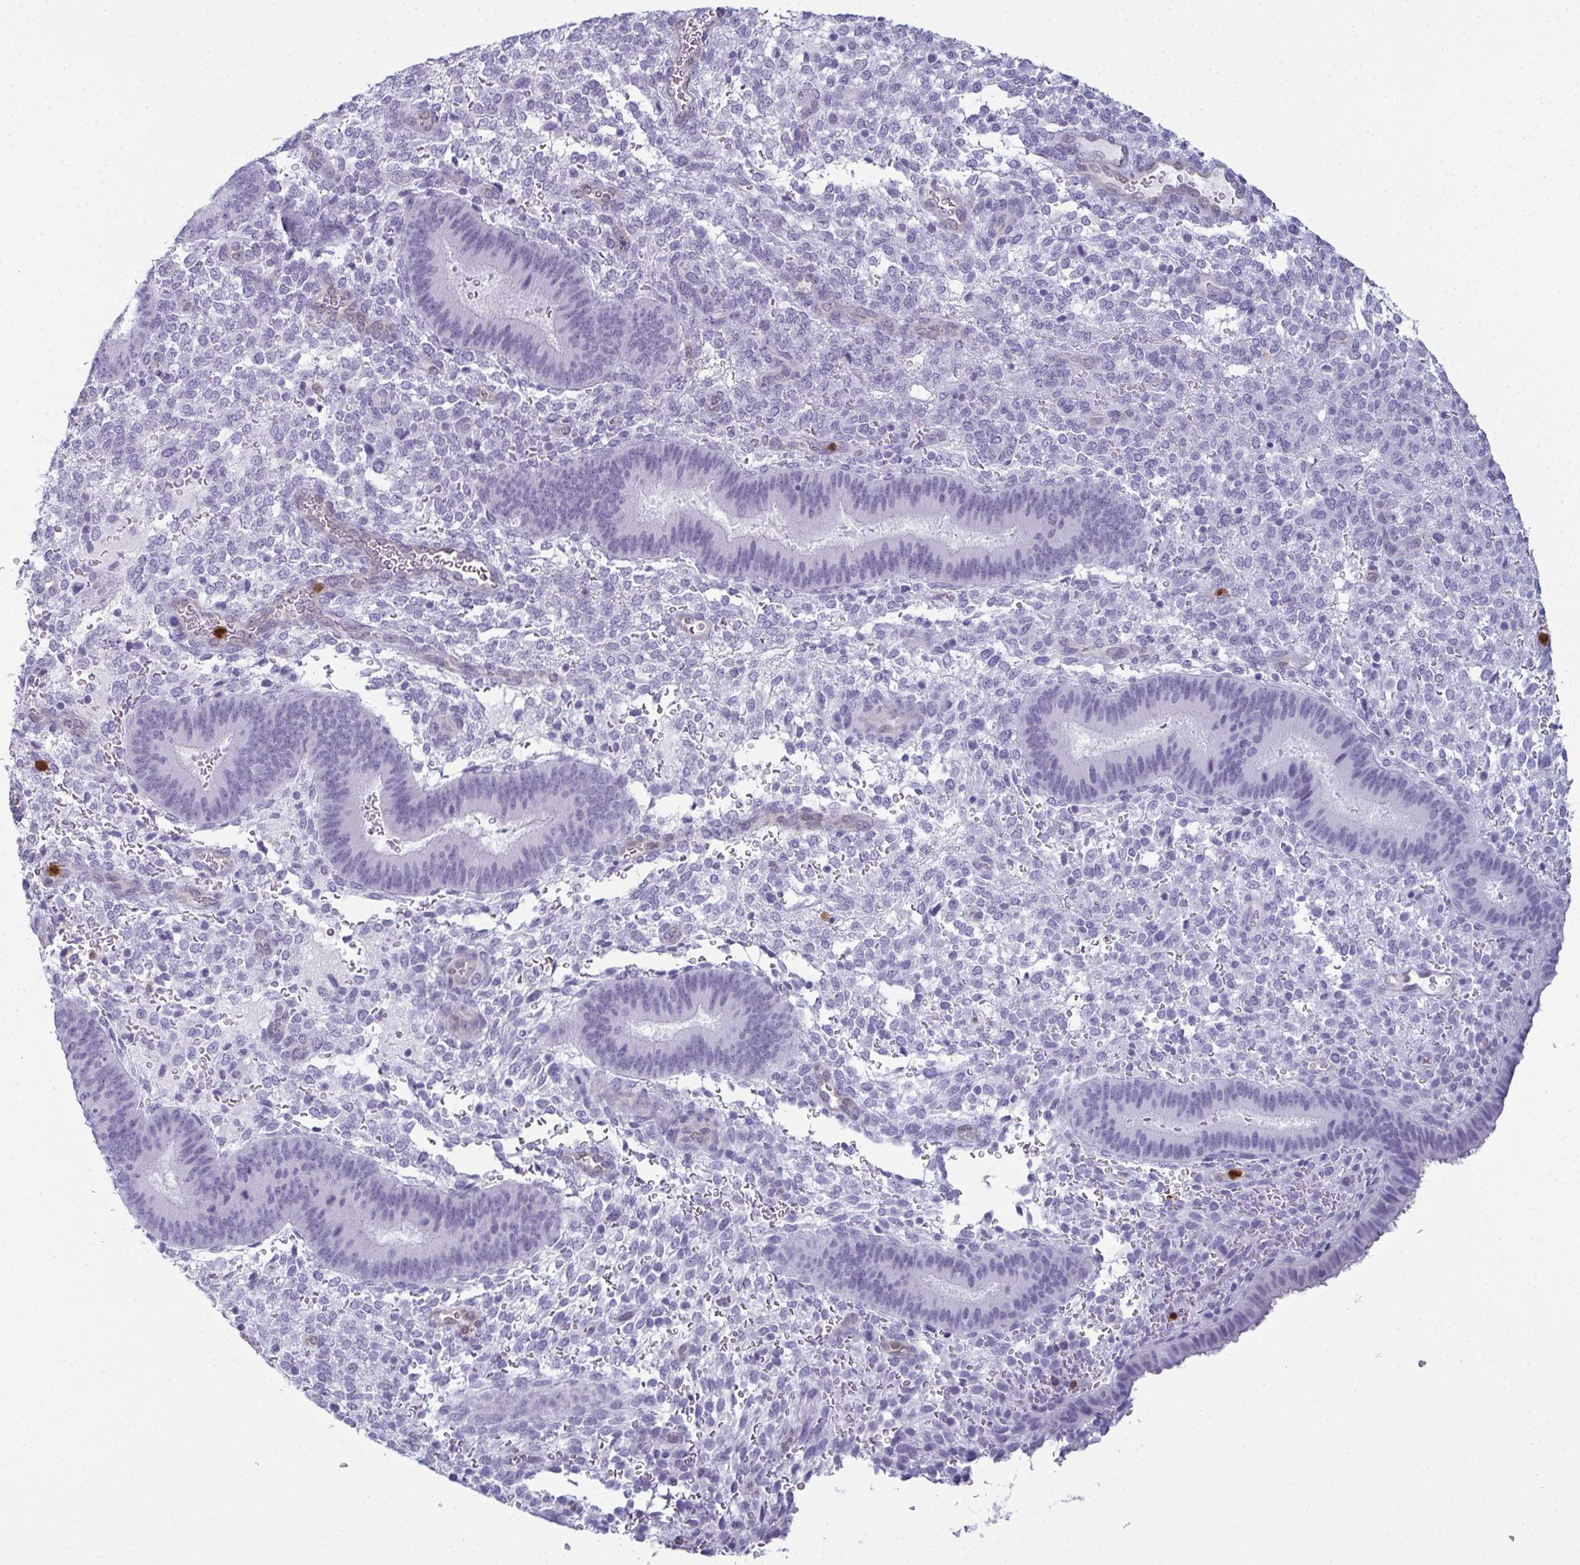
{"staining": {"intensity": "negative", "quantity": "none", "location": "none"}, "tissue": "endometrium", "cell_type": "Cells in endometrial stroma", "image_type": "normal", "snomed": [{"axis": "morphology", "description": "Normal tissue, NOS"}, {"axis": "topography", "description": "Endometrium"}], "caption": "High power microscopy image of an IHC image of unremarkable endometrium, revealing no significant staining in cells in endometrial stroma.", "gene": "CDA", "patient": {"sex": "female", "age": 39}}